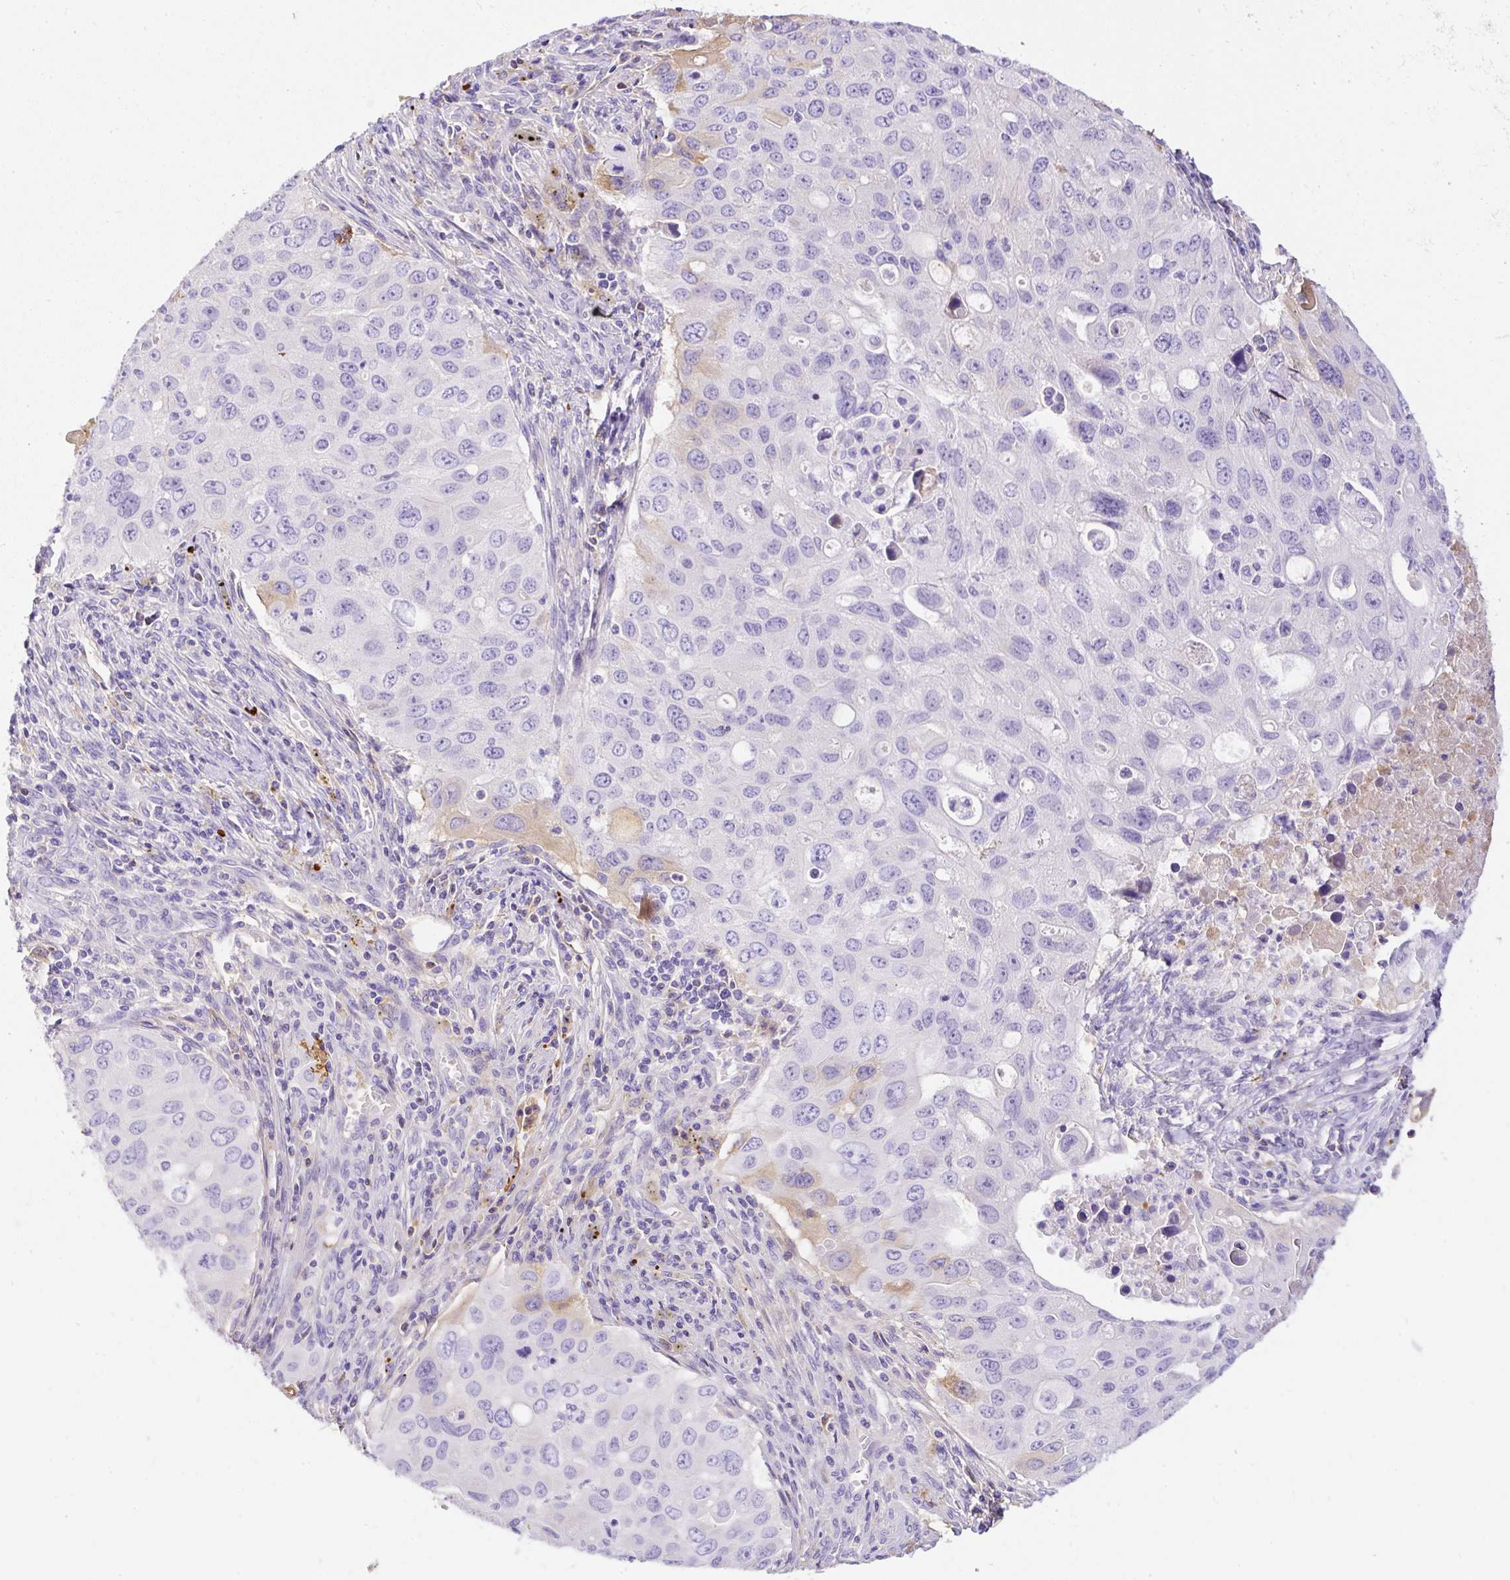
{"staining": {"intensity": "negative", "quantity": "none", "location": "none"}, "tissue": "lung cancer", "cell_type": "Tumor cells", "image_type": "cancer", "snomed": [{"axis": "morphology", "description": "Adenocarcinoma, NOS"}, {"axis": "morphology", "description": "Adenocarcinoma, metastatic, NOS"}, {"axis": "topography", "description": "Lymph node"}, {"axis": "topography", "description": "Lung"}], "caption": "Tumor cells are negative for brown protein staining in lung cancer (adenocarcinoma).", "gene": "APCS", "patient": {"sex": "female", "age": 42}}